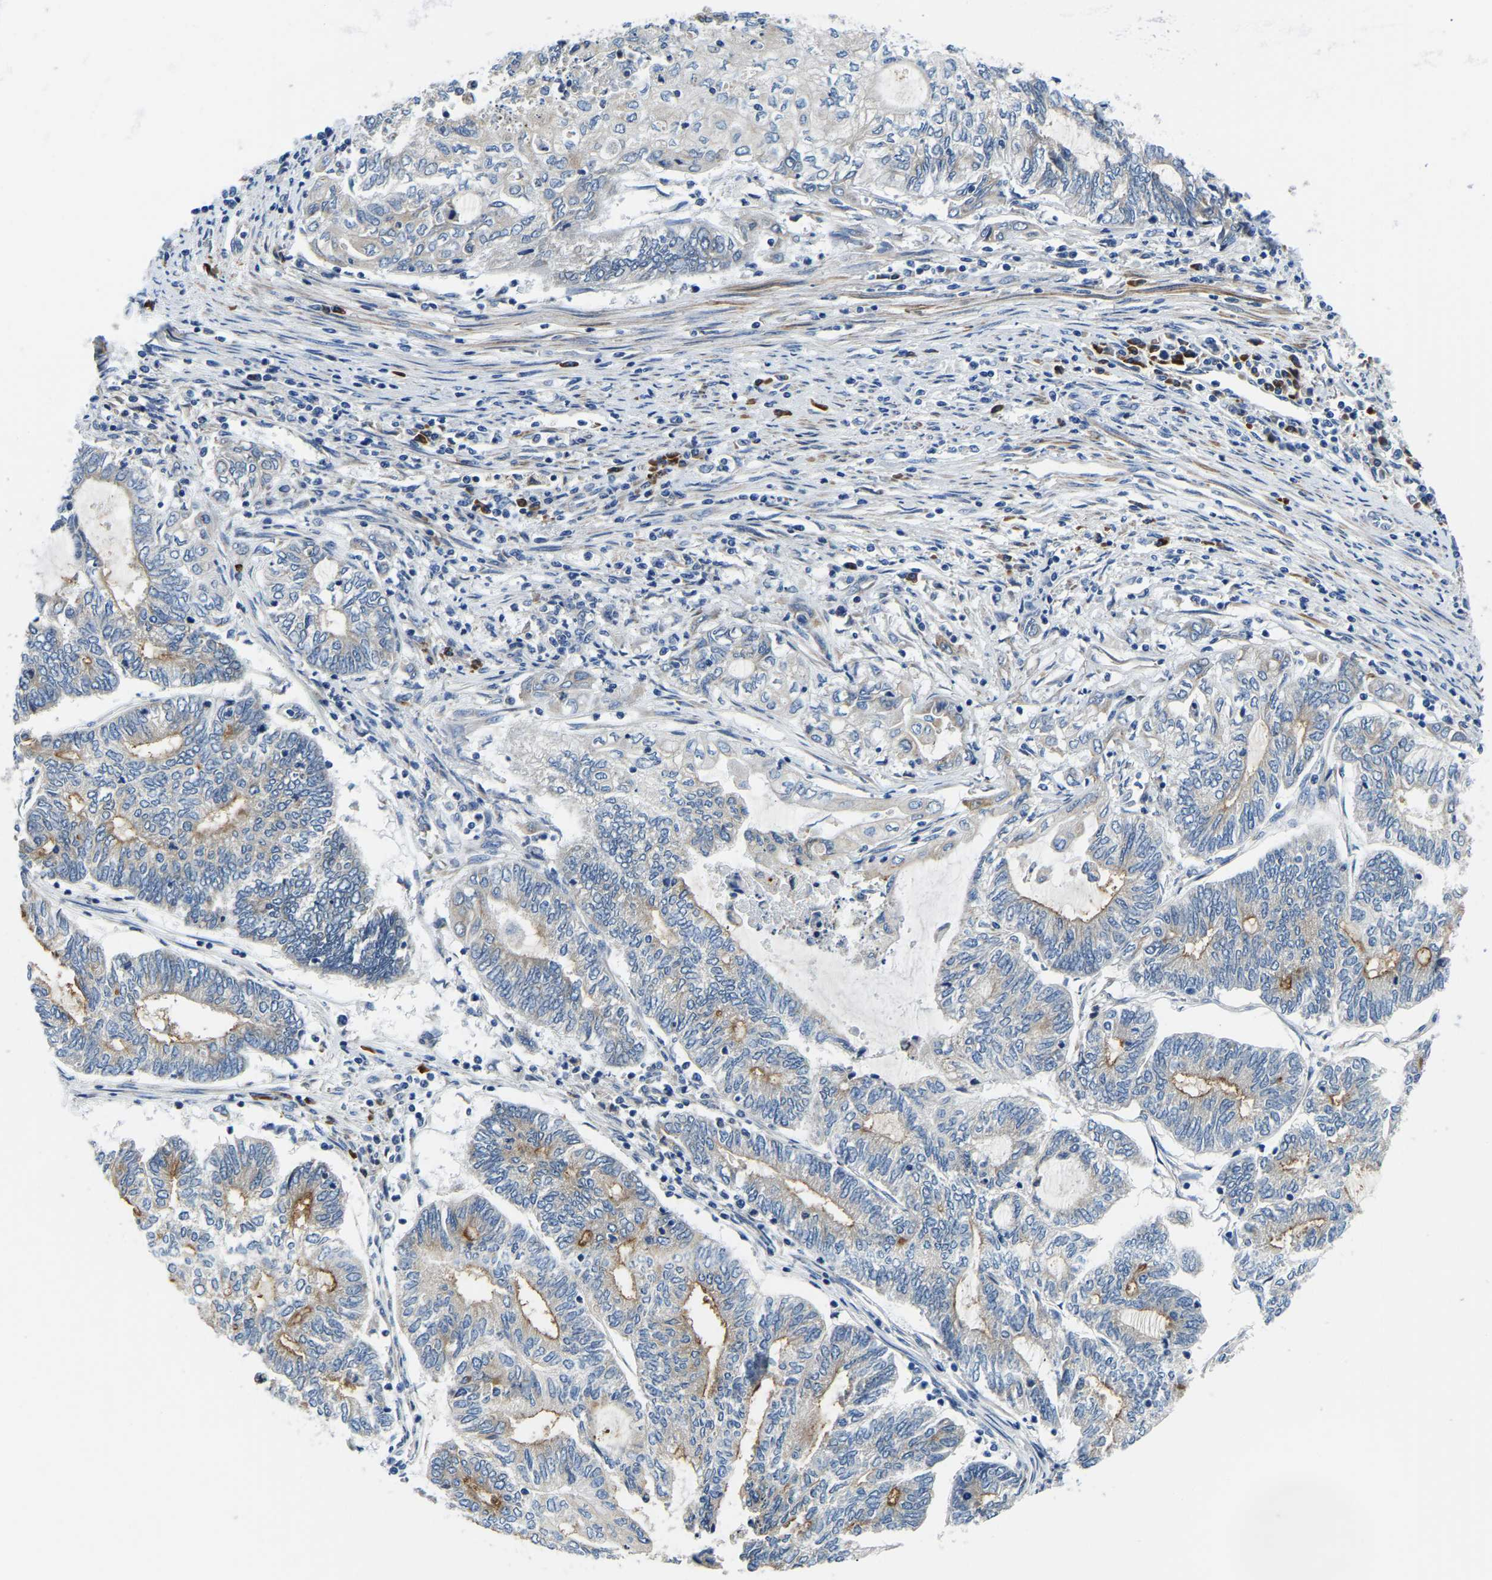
{"staining": {"intensity": "negative", "quantity": "none", "location": "none"}, "tissue": "endometrial cancer", "cell_type": "Tumor cells", "image_type": "cancer", "snomed": [{"axis": "morphology", "description": "Adenocarcinoma, NOS"}, {"axis": "topography", "description": "Uterus"}, {"axis": "topography", "description": "Endometrium"}], "caption": "Immunohistochemical staining of adenocarcinoma (endometrial) demonstrates no significant expression in tumor cells. Nuclei are stained in blue.", "gene": "LIAS", "patient": {"sex": "female", "age": 70}}